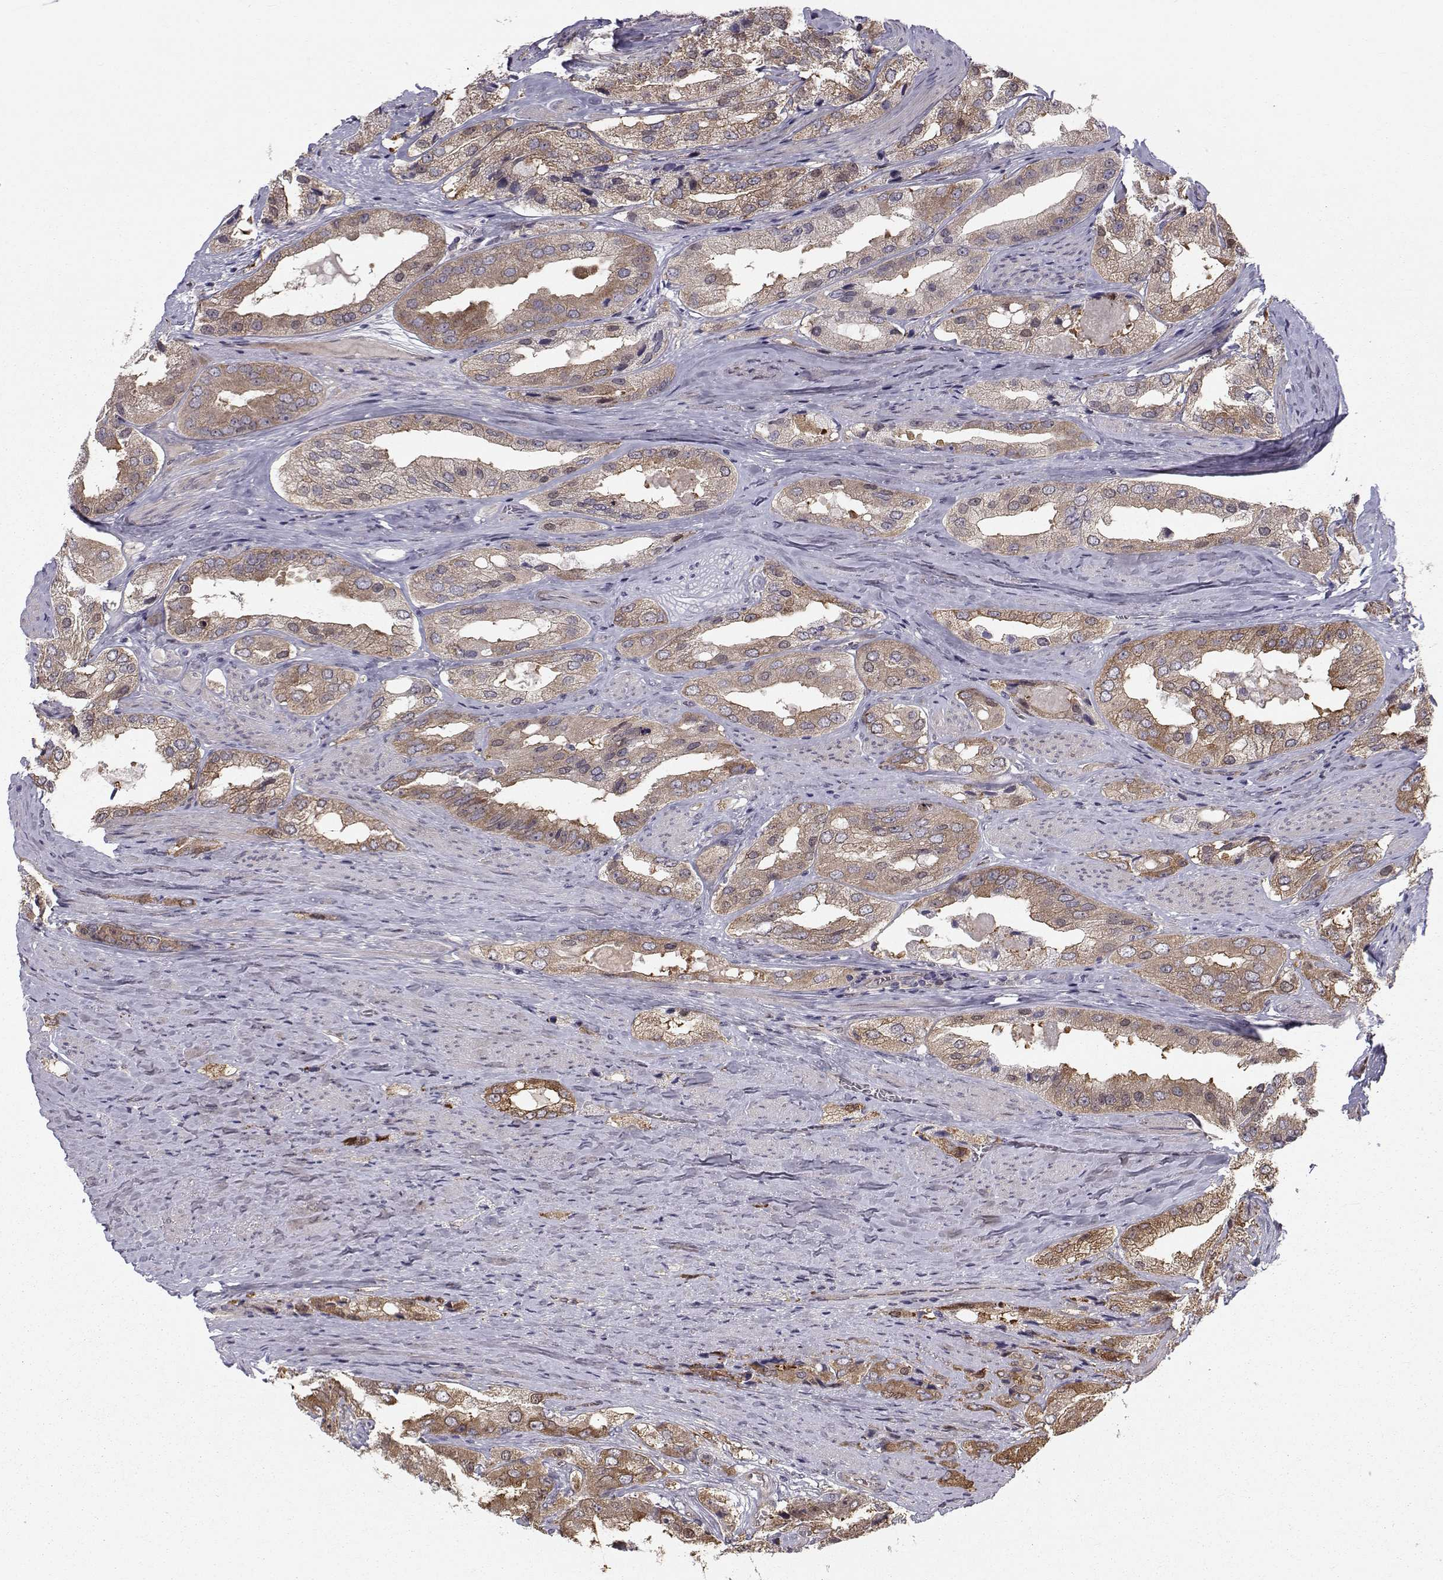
{"staining": {"intensity": "moderate", "quantity": "25%-75%", "location": "cytoplasmic/membranous"}, "tissue": "prostate cancer", "cell_type": "Tumor cells", "image_type": "cancer", "snomed": [{"axis": "morphology", "description": "Adenocarcinoma, Low grade"}, {"axis": "topography", "description": "Prostate"}], "caption": "Prostate cancer (low-grade adenocarcinoma) was stained to show a protein in brown. There is medium levels of moderate cytoplasmic/membranous staining in about 25%-75% of tumor cells. Nuclei are stained in blue.", "gene": "HSP90AB1", "patient": {"sex": "male", "age": 69}}